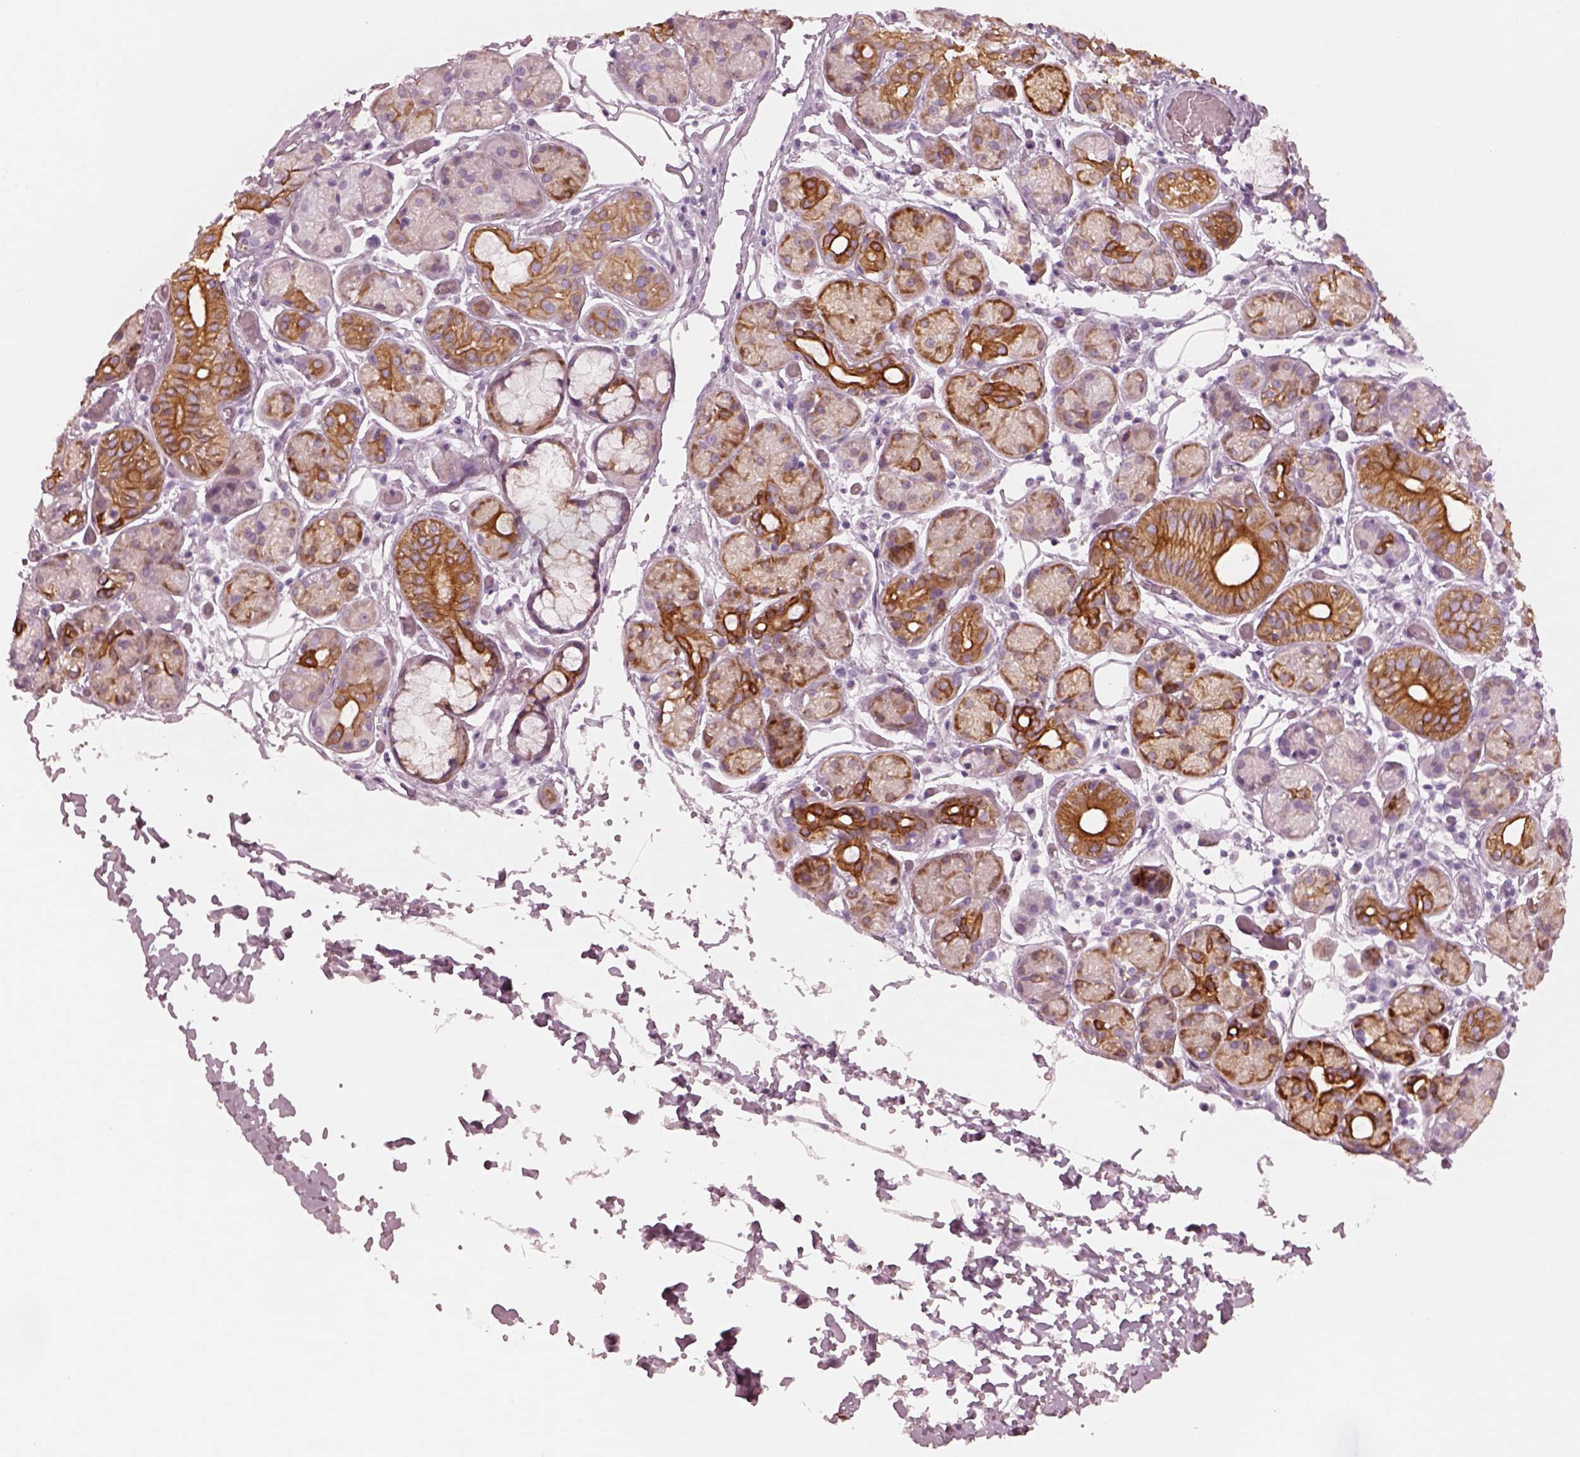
{"staining": {"intensity": "moderate", "quantity": "25%-75%", "location": "cytoplasmic/membranous"}, "tissue": "salivary gland", "cell_type": "Glandular cells", "image_type": "normal", "snomed": [{"axis": "morphology", "description": "Normal tissue, NOS"}, {"axis": "topography", "description": "Salivary gland"}, {"axis": "topography", "description": "Peripheral nerve tissue"}], "caption": "Immunohistochemical staining of benign human salivary gland displays medium levels of moderate cytoplasmic/membranous staining in about 25%-75% of glandular cells. Using DAB (3,3'-diaminobenzidine) (brown) and hematoxylin (blue) stains, captured at high magnification using brightfield microscopy.", "gene": "PON3", "patient": {"sex": "male", "age": 71}}